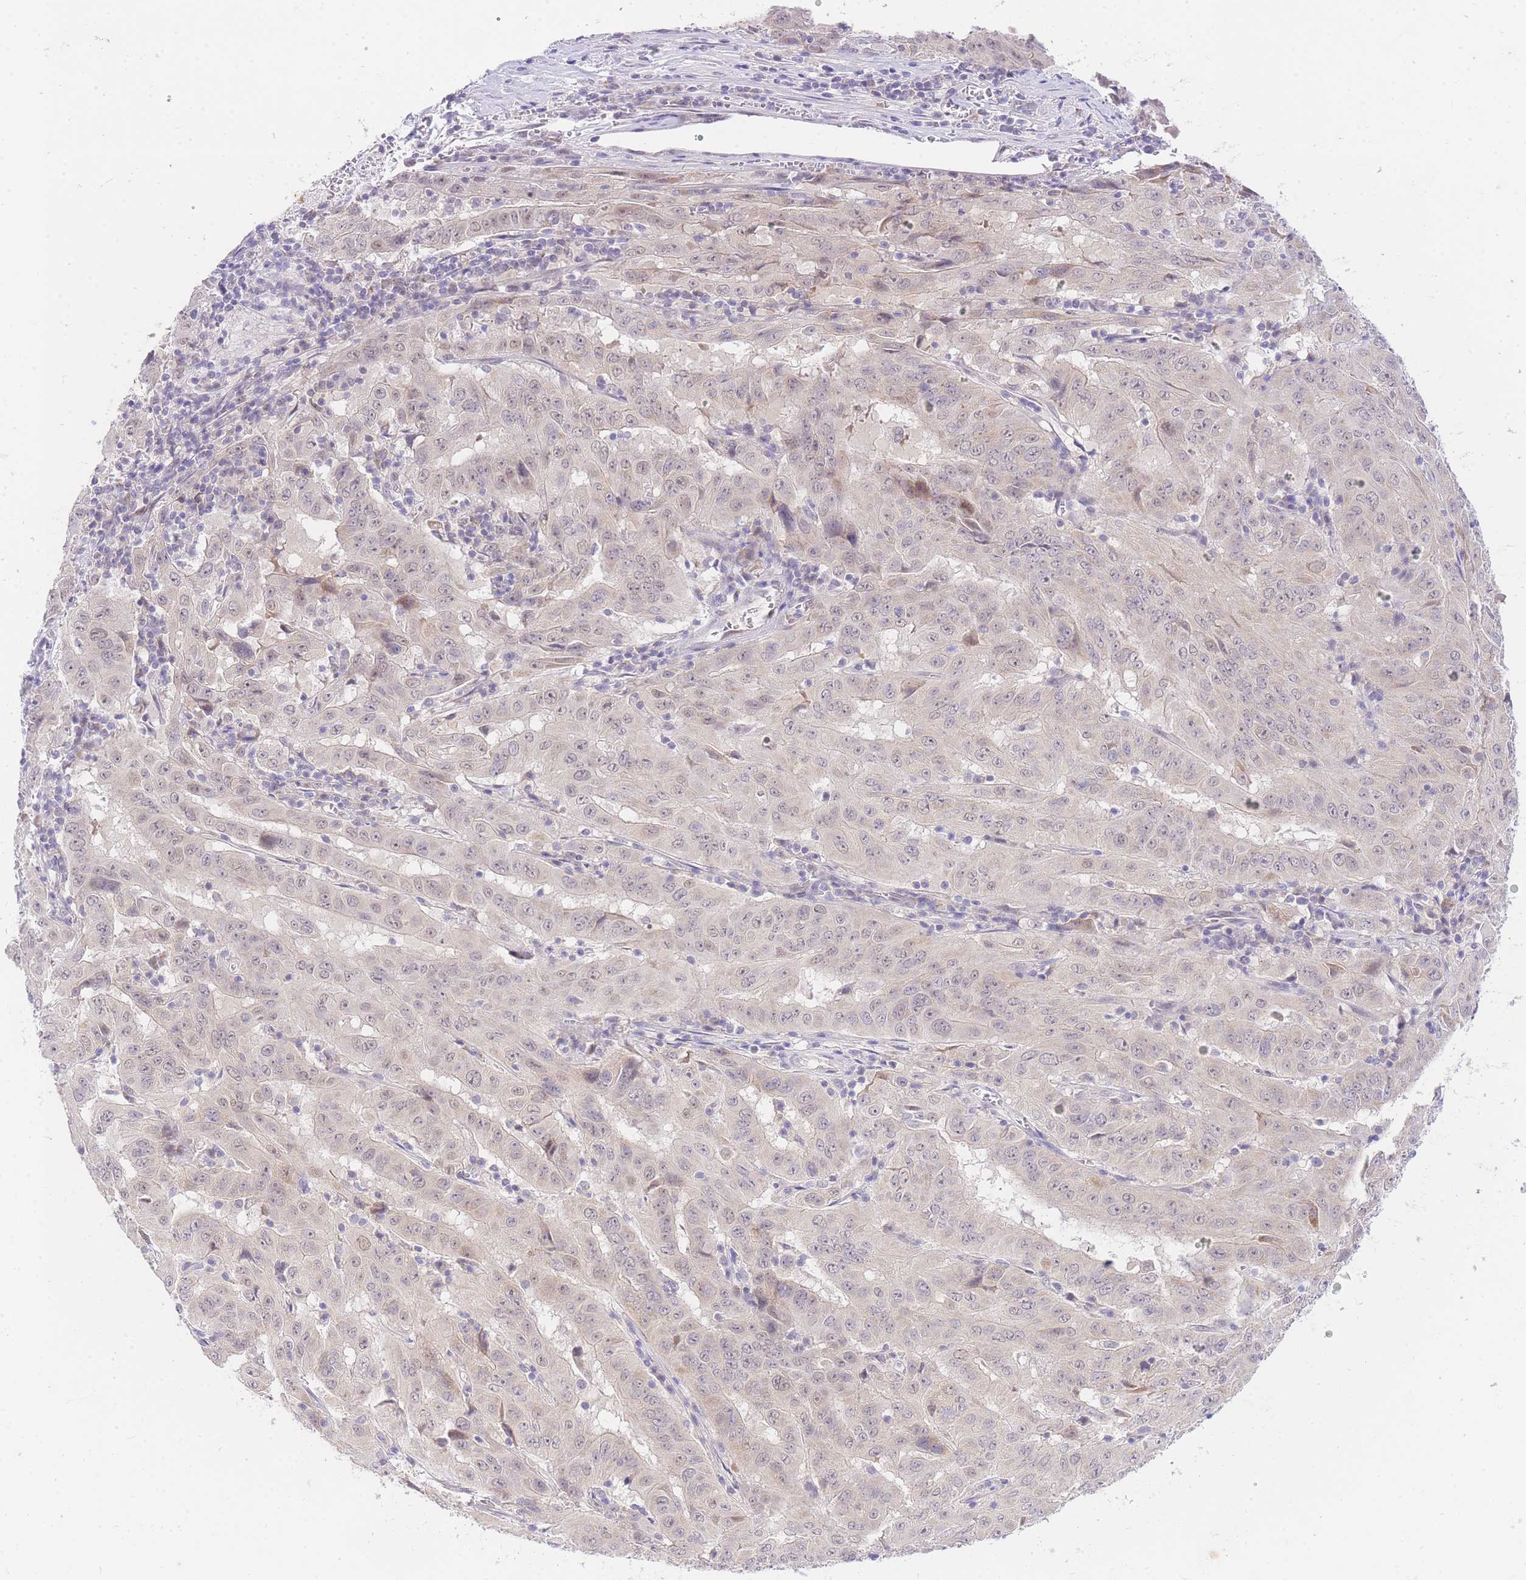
{"staining": {"intensity": "weak", "quantity": "25%-75%", "location": "cytoplasmic/membranous,nuclear"}, "tissue": "pancreatic cancer", "cell_type": "Tumor cells", "image_type": "cancer", "snomed": [{"axis": "morphology", "description": "Adenocarcinoma, NOS"}, {"axis": "topography", "description": "Pancreas"}], "caption": "High-power microscopy captured an immunohistochemistry (IHC) micrograph of adenocarcinoma (pancreatic), revealing weak cytoplasmic/membranous and nuclear expression in approximately 25%-75% of tumor cells.", "gene": "UBXN7", "patient": {"sex": "male", "age": 63}}